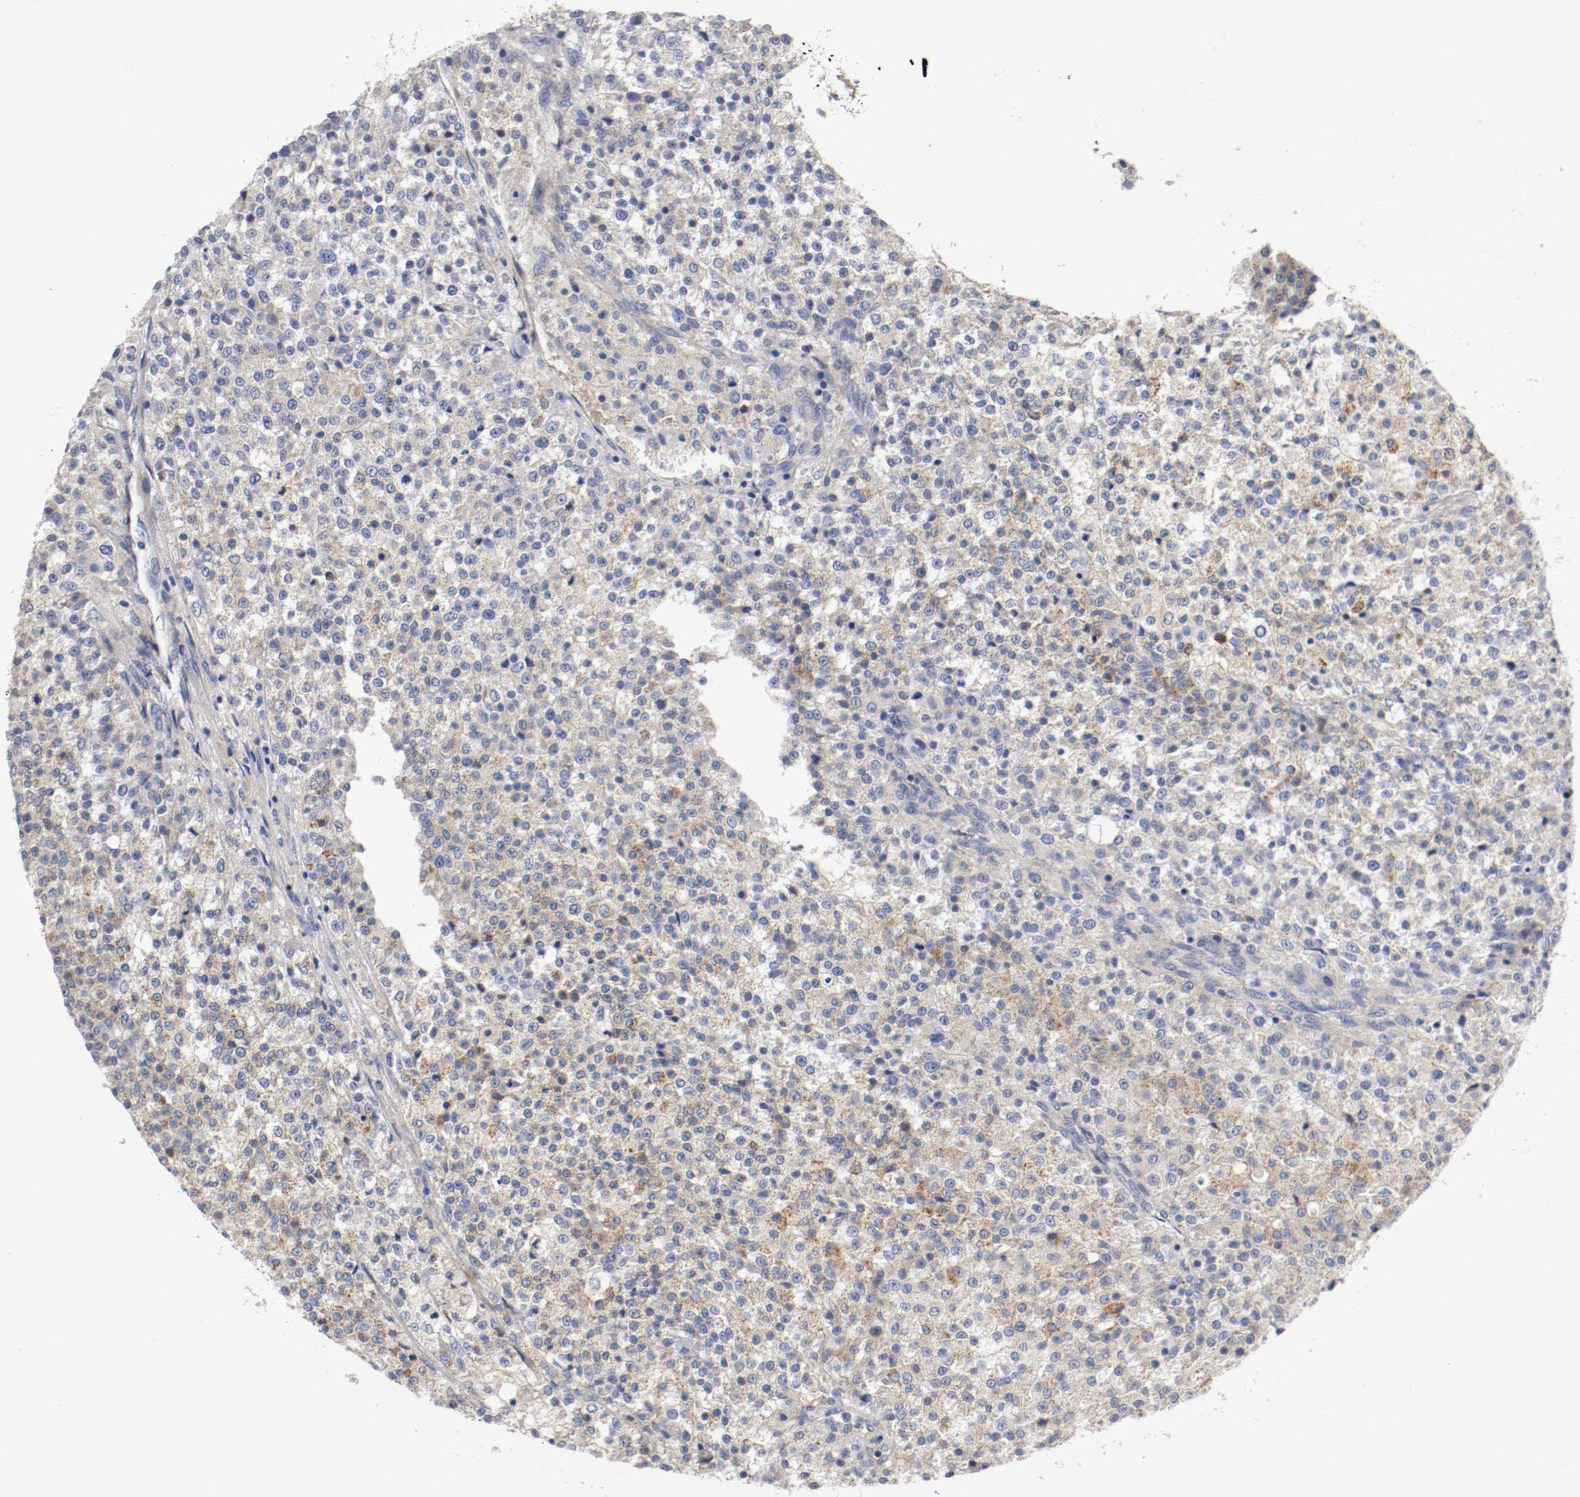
{"staining": {"intensity": "weak", "quantity": "25%-75%", "location": "cytoplasmic/membranous"}, "tissue": "testis cancer", "cell_type": "Tumor cells", "image_type": "cancer", "snomed": [{"axis": "morphology", "description": "Seminoma, NOS"}, {"axis": "topography", "description": "Testis"}], "caption": "Immunohistochemistry (IHC) image of seminoma (testis) stained for a protein (brown), which reveals low levels of weak cytoplasmic/membranous staining in approximately 25%-75% of tumor cells.", "gene": "PCSK6", "patient": {"sex": "male", "age": 59}}